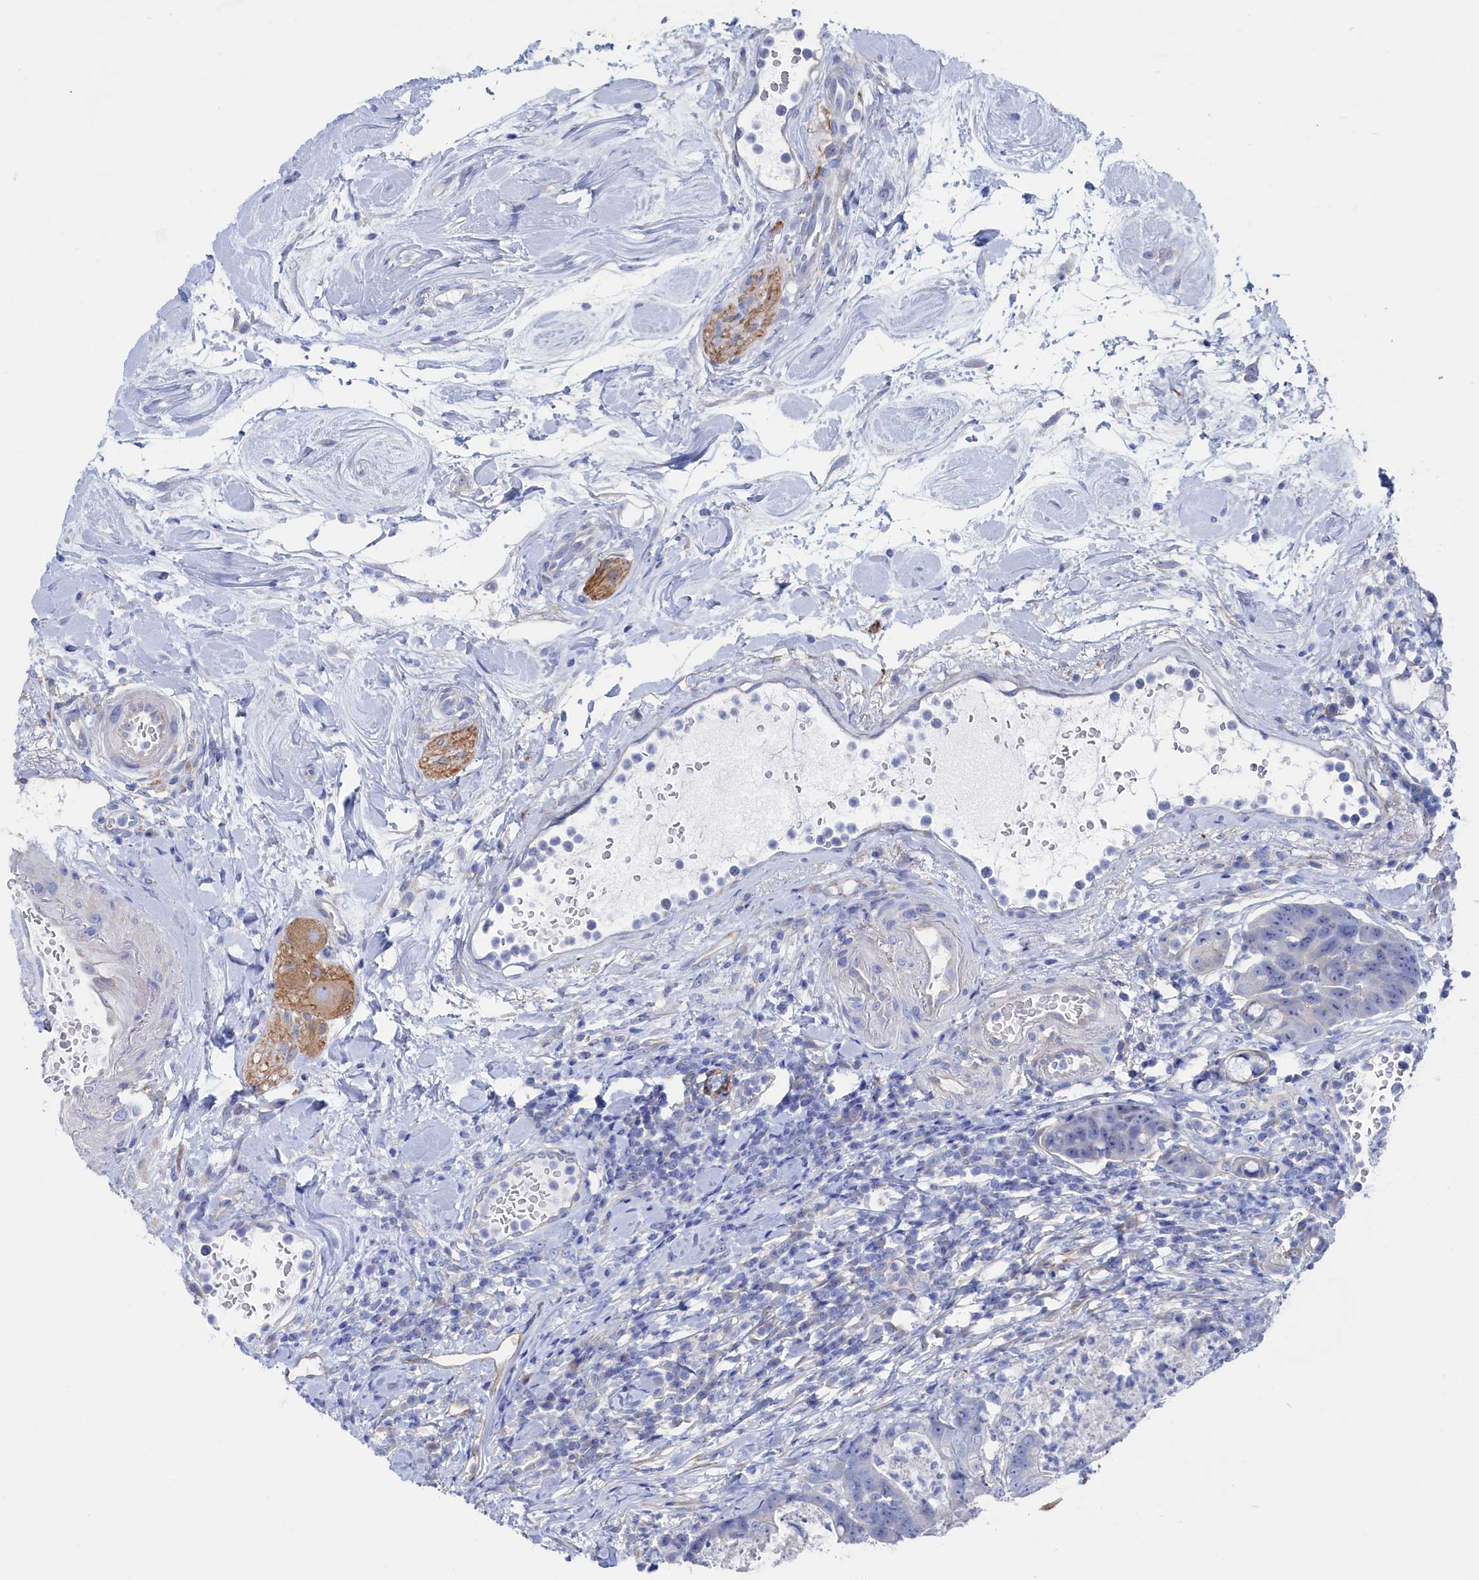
{"staining": {"intensity": "negative", "quantity": "none", "location": "none"}, "tissue": "colorectal cancer", "cell_type": "Tumor cells", "image_type": "cancer", "snomed": [{"axis": "morphology", "description": "Adenocarcinoma, NOS"}, {"axis": "topography", "description": "Colon"}], "caption": "Immunohistochemical staining of colorectal adenocarcinoma shows no significant expression in tumor cells. (Brightfield microscopy of DAB IHC at high magnification).", "gene": "TMOD2", "patient": {"sex": "female", "age": 82}}